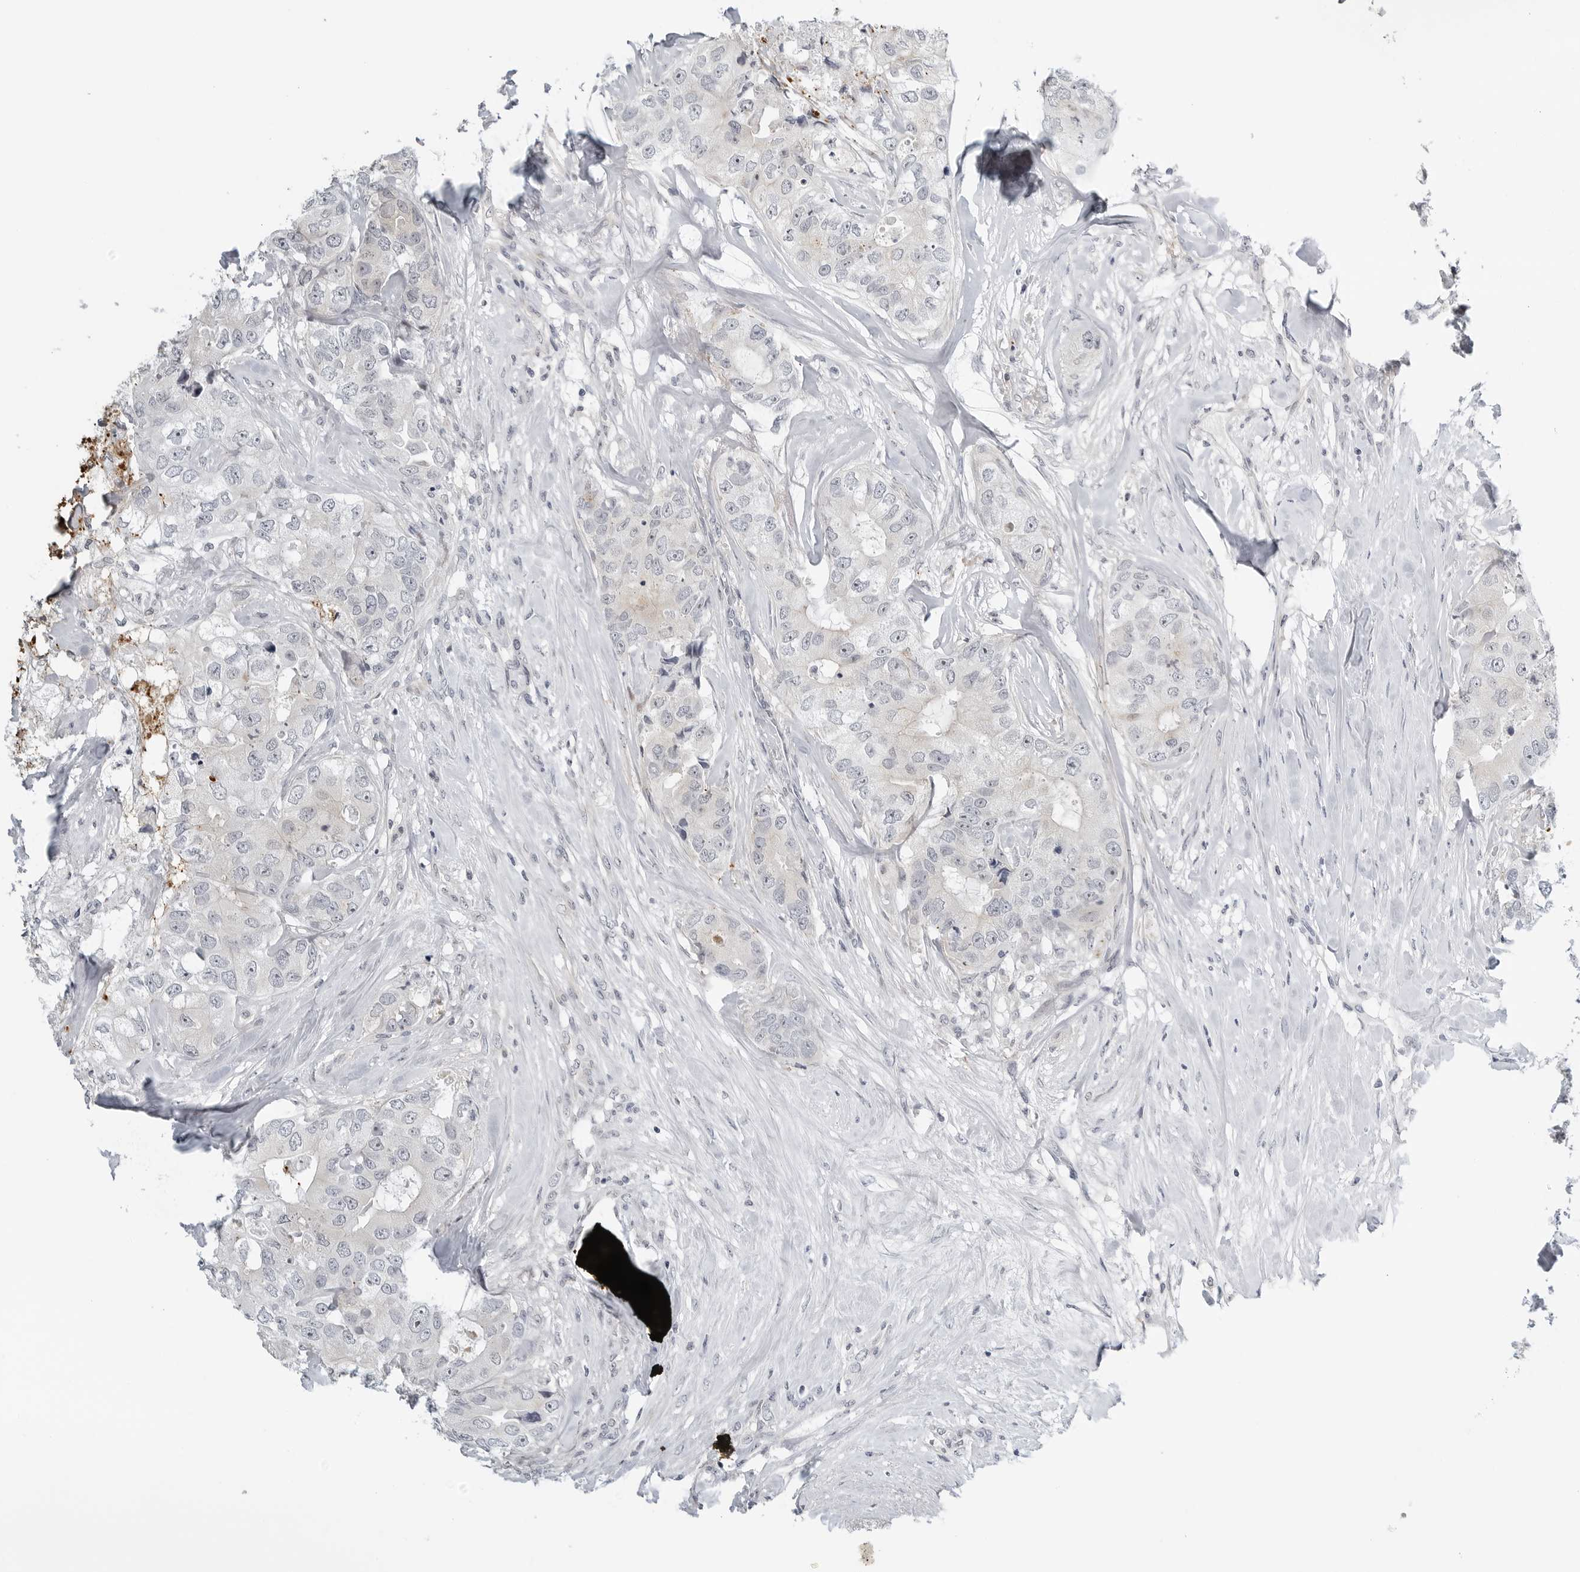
{"staining": {"intensity": "negative", "quantity": "none", "location": "none"}, "tissue": "breast cancer", "cell_type": "Tumor cells", "image_type": "cancer", "snomed": [{"axis": "morphology", "description": "Duct carcinoma"}, {"axis": "topography", "description": "Breast"}], "caption": "A high-resolution image shows immunohistochemistry (IHC) staining of breast cancer (intraductal carcinoma), which exhibits no significant expression in tumor cells.", "gene": "MAP2K5", "patient": {"sex": "female", "age": 62}}